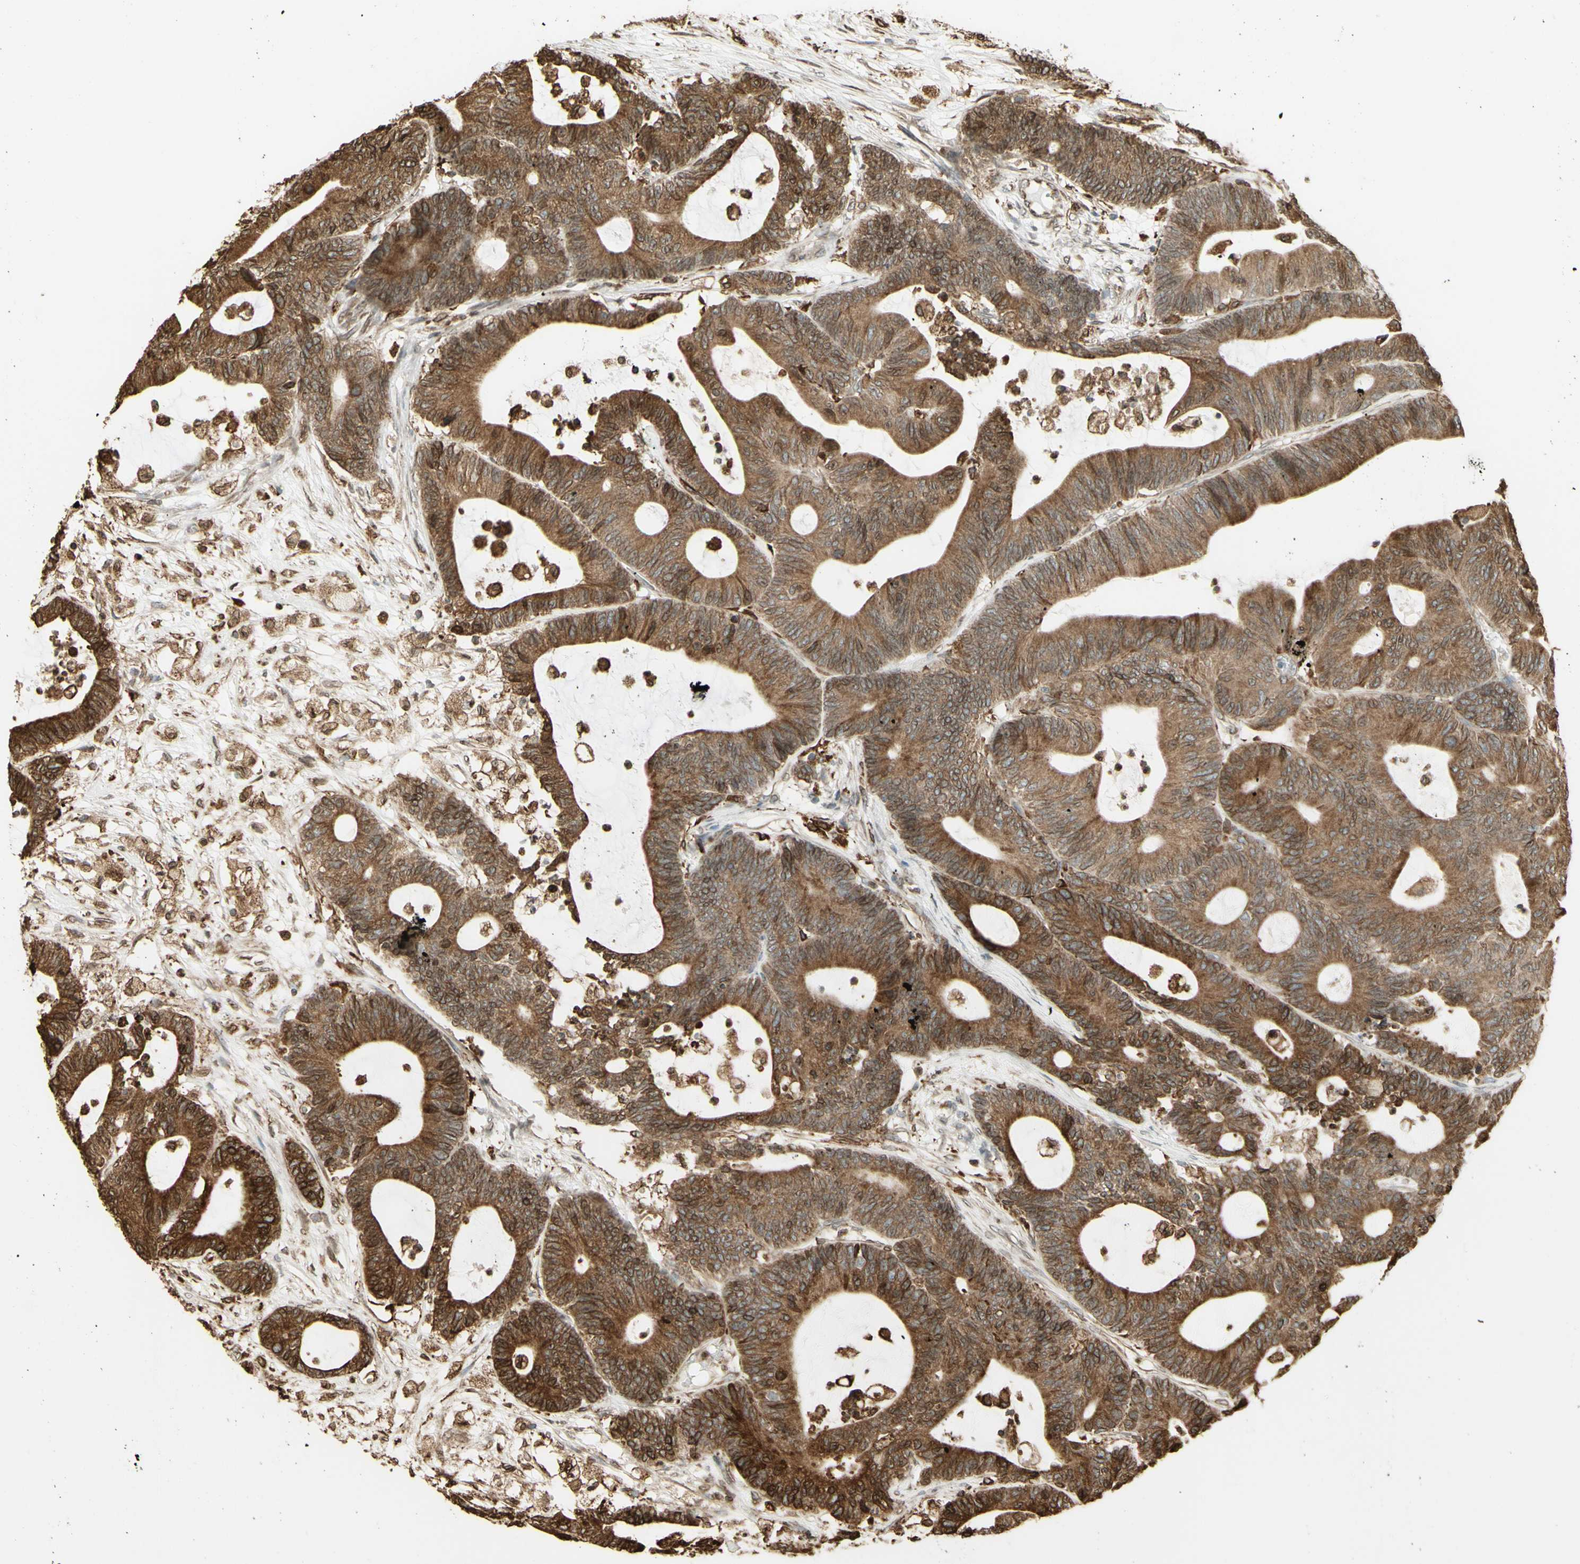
{"staining": {"intensity": "moderate", "quantity": ">75%", "location": "cytoplasmic/membranous"}, "tissue": "colorectal cancer", "cell_type": "Tumor cells", "image_type": "cancer", "snomed": [{"axis": "morphology", "description": "Adenocarcinoma, NOS"}, {"axis": "topography", "description": "Colon"}], "caption": "Immunohistochemistry of human colorectal cancer (adenocarcinoma) reveals medium levels of moderate cytoplasmic/membranous staining in about >75% of tumor cells. Immunohistochemistry stains the protein in brown and the nuclei are stained blue.", "gene": "CANX", "patient": {"sex": "female", "age": 84}}